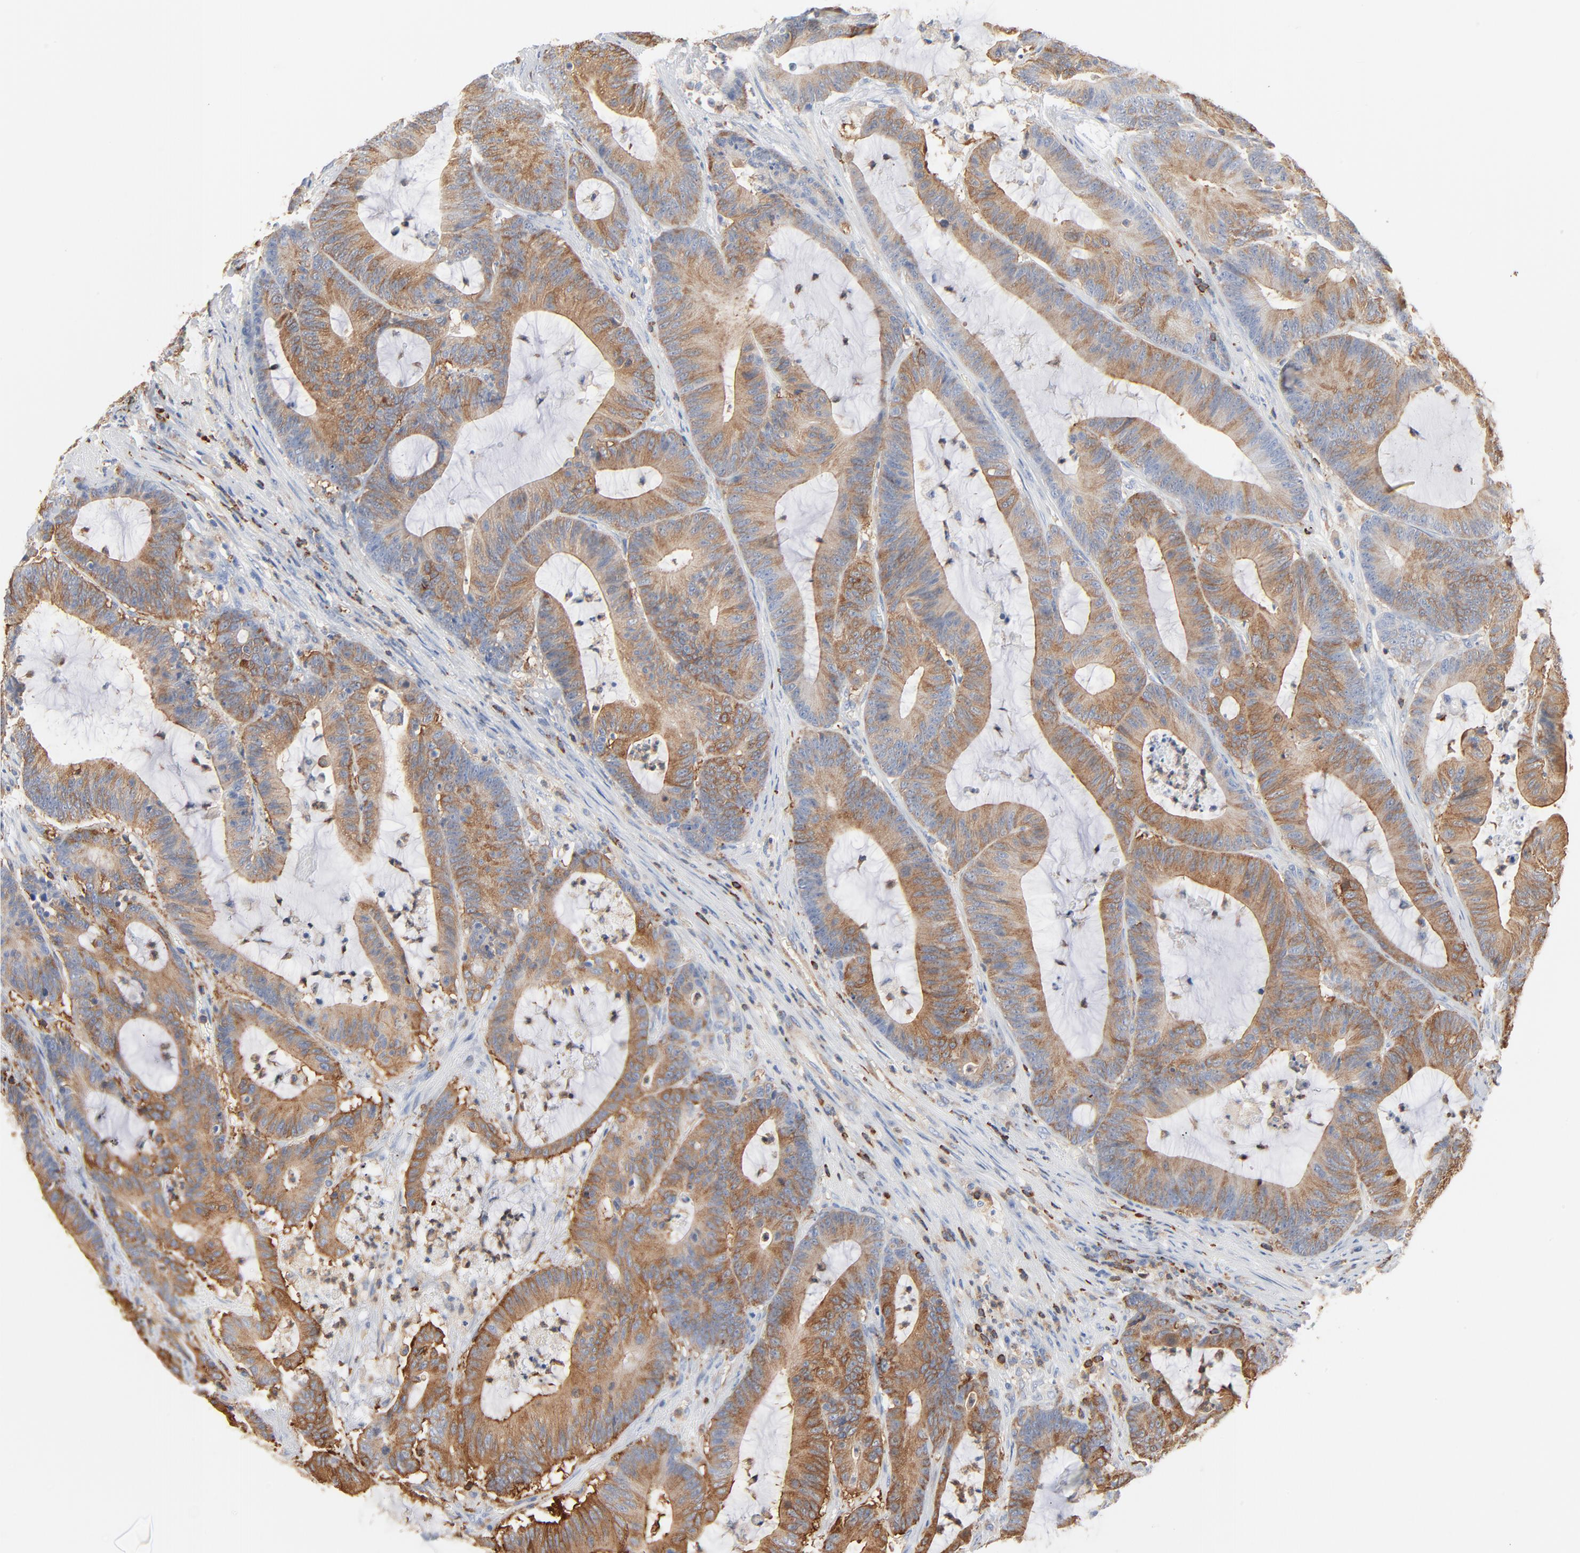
{"staining": {"intensity": "moderate", "quantity": ">75%", "location": "cytoplasmic/membranous"}, "tissue": "colorectal cancer", "cell_type": "Tumor cells", "image_type": "cancer", "snomed": [{"axis": "morphology", "description": "Adenocarcinoma, NOS"}, {"axis": "topography", "description": "Colon"}], "caption": "About >75% of tumor cells in human colorectal cancer (adenocarcinoma) exhibit moderate cytoplasmic/membranous protein expression as visualized by brown immunohistochemical staining.", "gene": "SH3KBP1", "patient": {"sex": "female", "age": 84}}